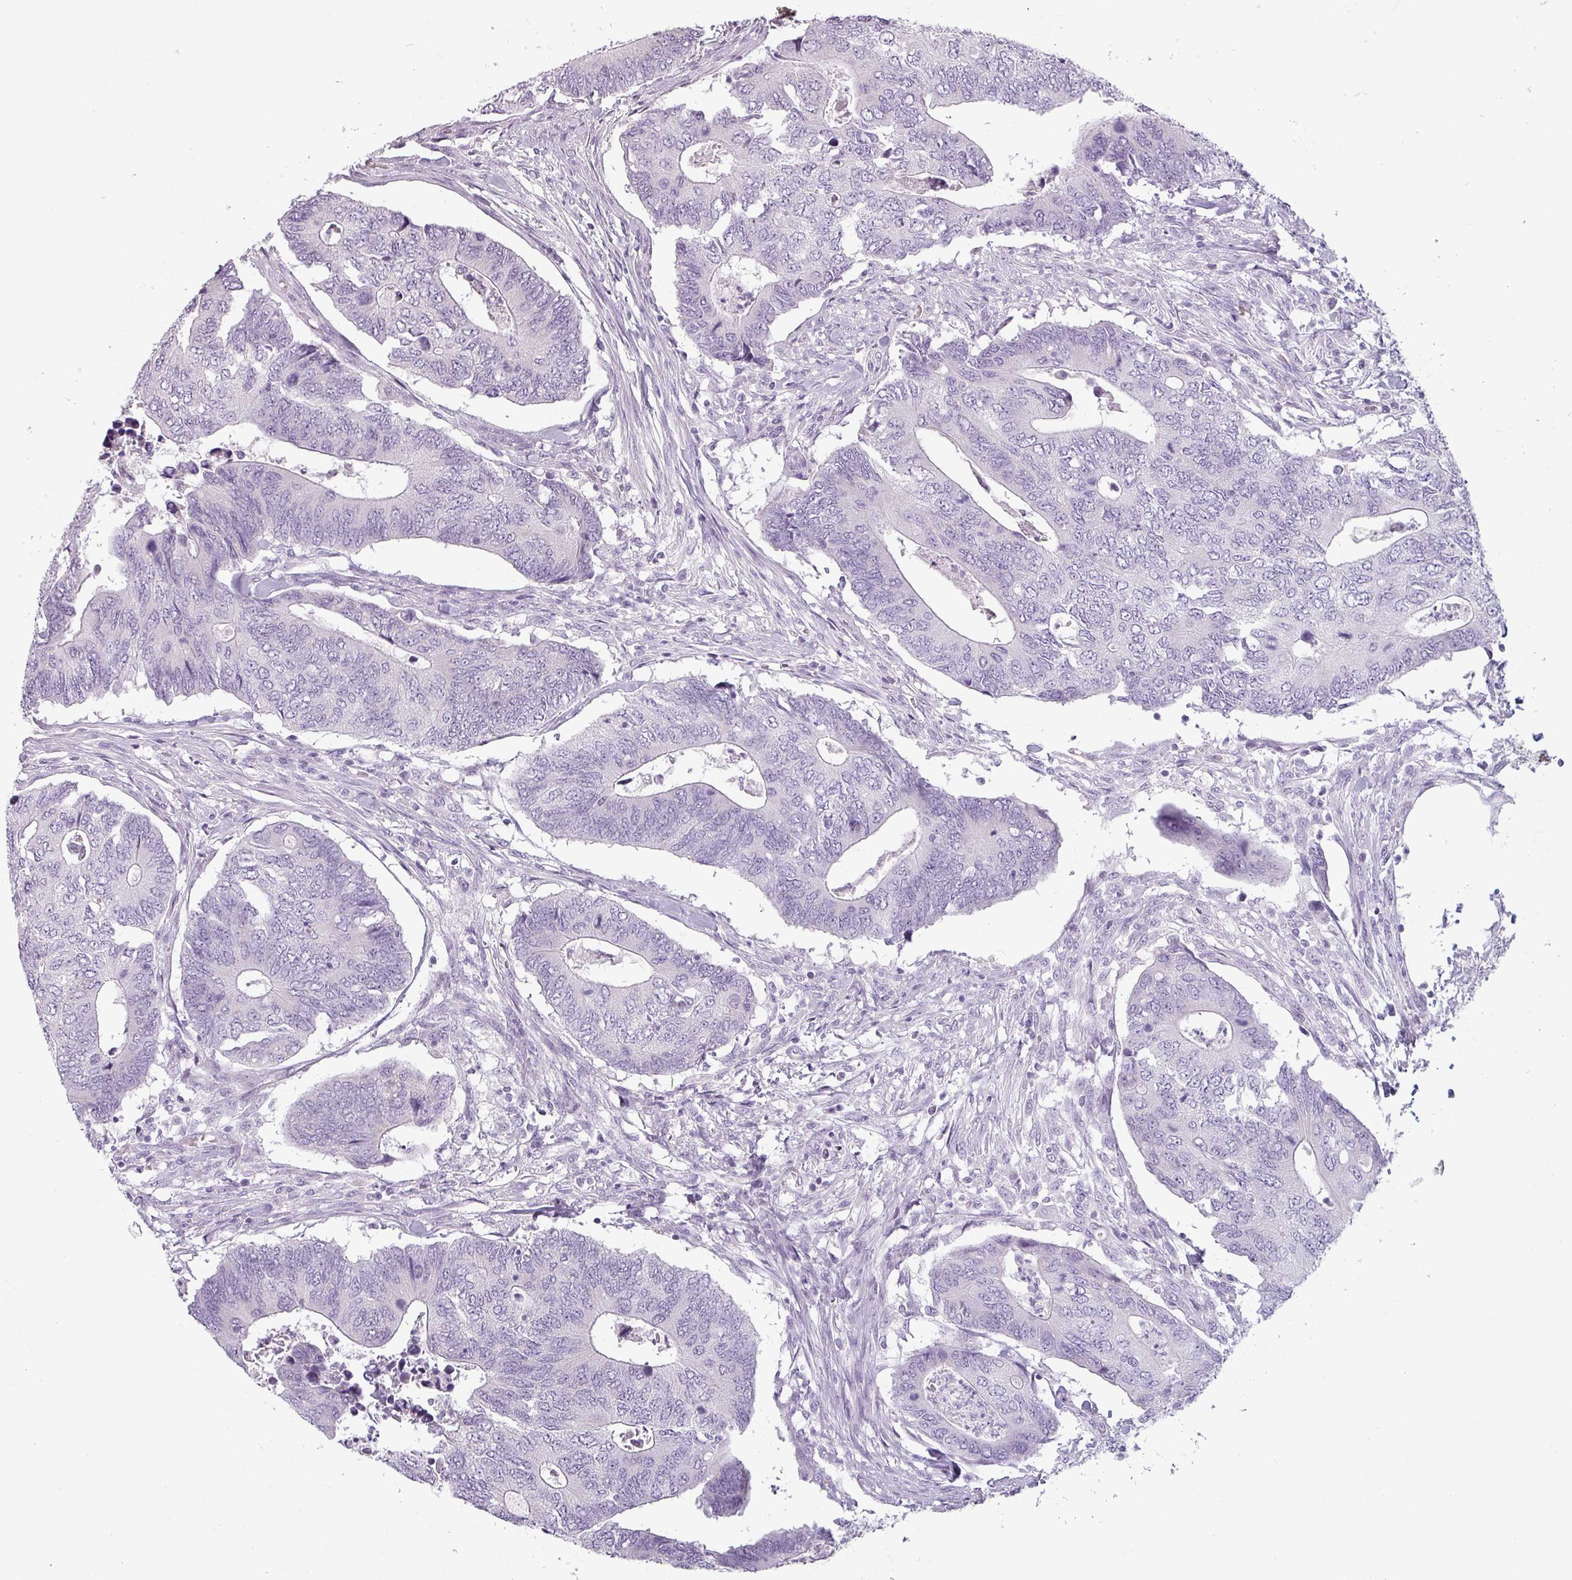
{"staining": {"intensity": "negative", "quantity": "none", "location": "none"}, "tissue": "colorectal cancer", "cell_type": "Tumor cells", "image_type": "cancer", "snomed": [{"axis": "morphology", "description": "Adenocarcinoma, NOS"}, {"axis": "topography", "description": "Colon"}], "caption": "Tumor cells are negative for protein expression in human colorectal cancer.", "gene": "SFTPA1", "patient": {"sex": "male", "age": 87}}